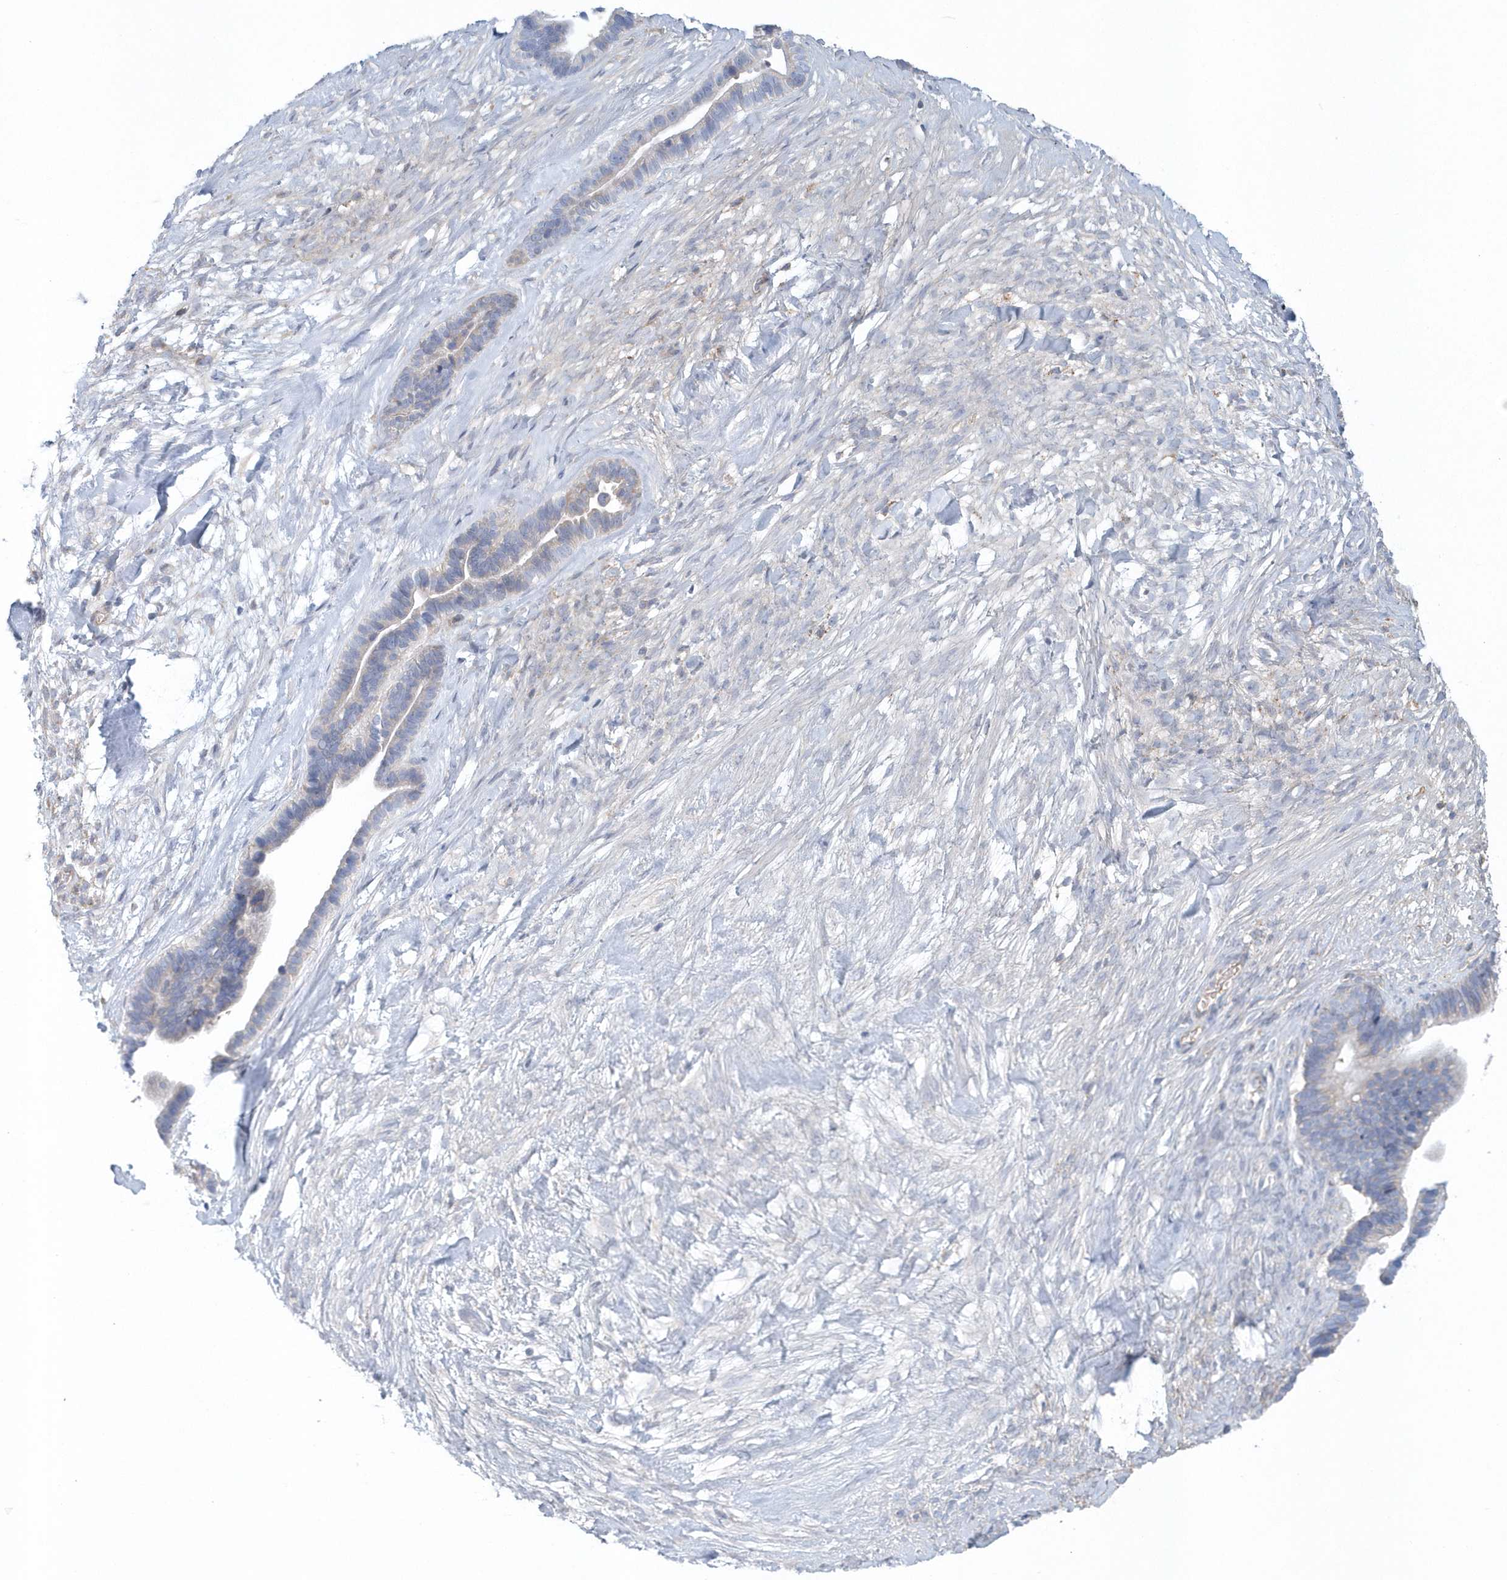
{"staining": {"intensity": "negative", "quantity": "none", "location": "none"}, "tissue": "ovarian cancer", "cell_type": "Tumor cells", "image_type": "cancer", "snomed": [{"axis": "morphology", "description": "Cystadenocarcinoma, serous, NOS"}, {"axis": "topography", "description": "Ovary"}], "caption": "Immunohistochemistry histopathology image of ovarian serous cystadenocarcinoma stained for a protein (brown), which shows no expression in tumor cells.", "gene": "SPATA18", "patient": {"sex": "female", "age": 56}}